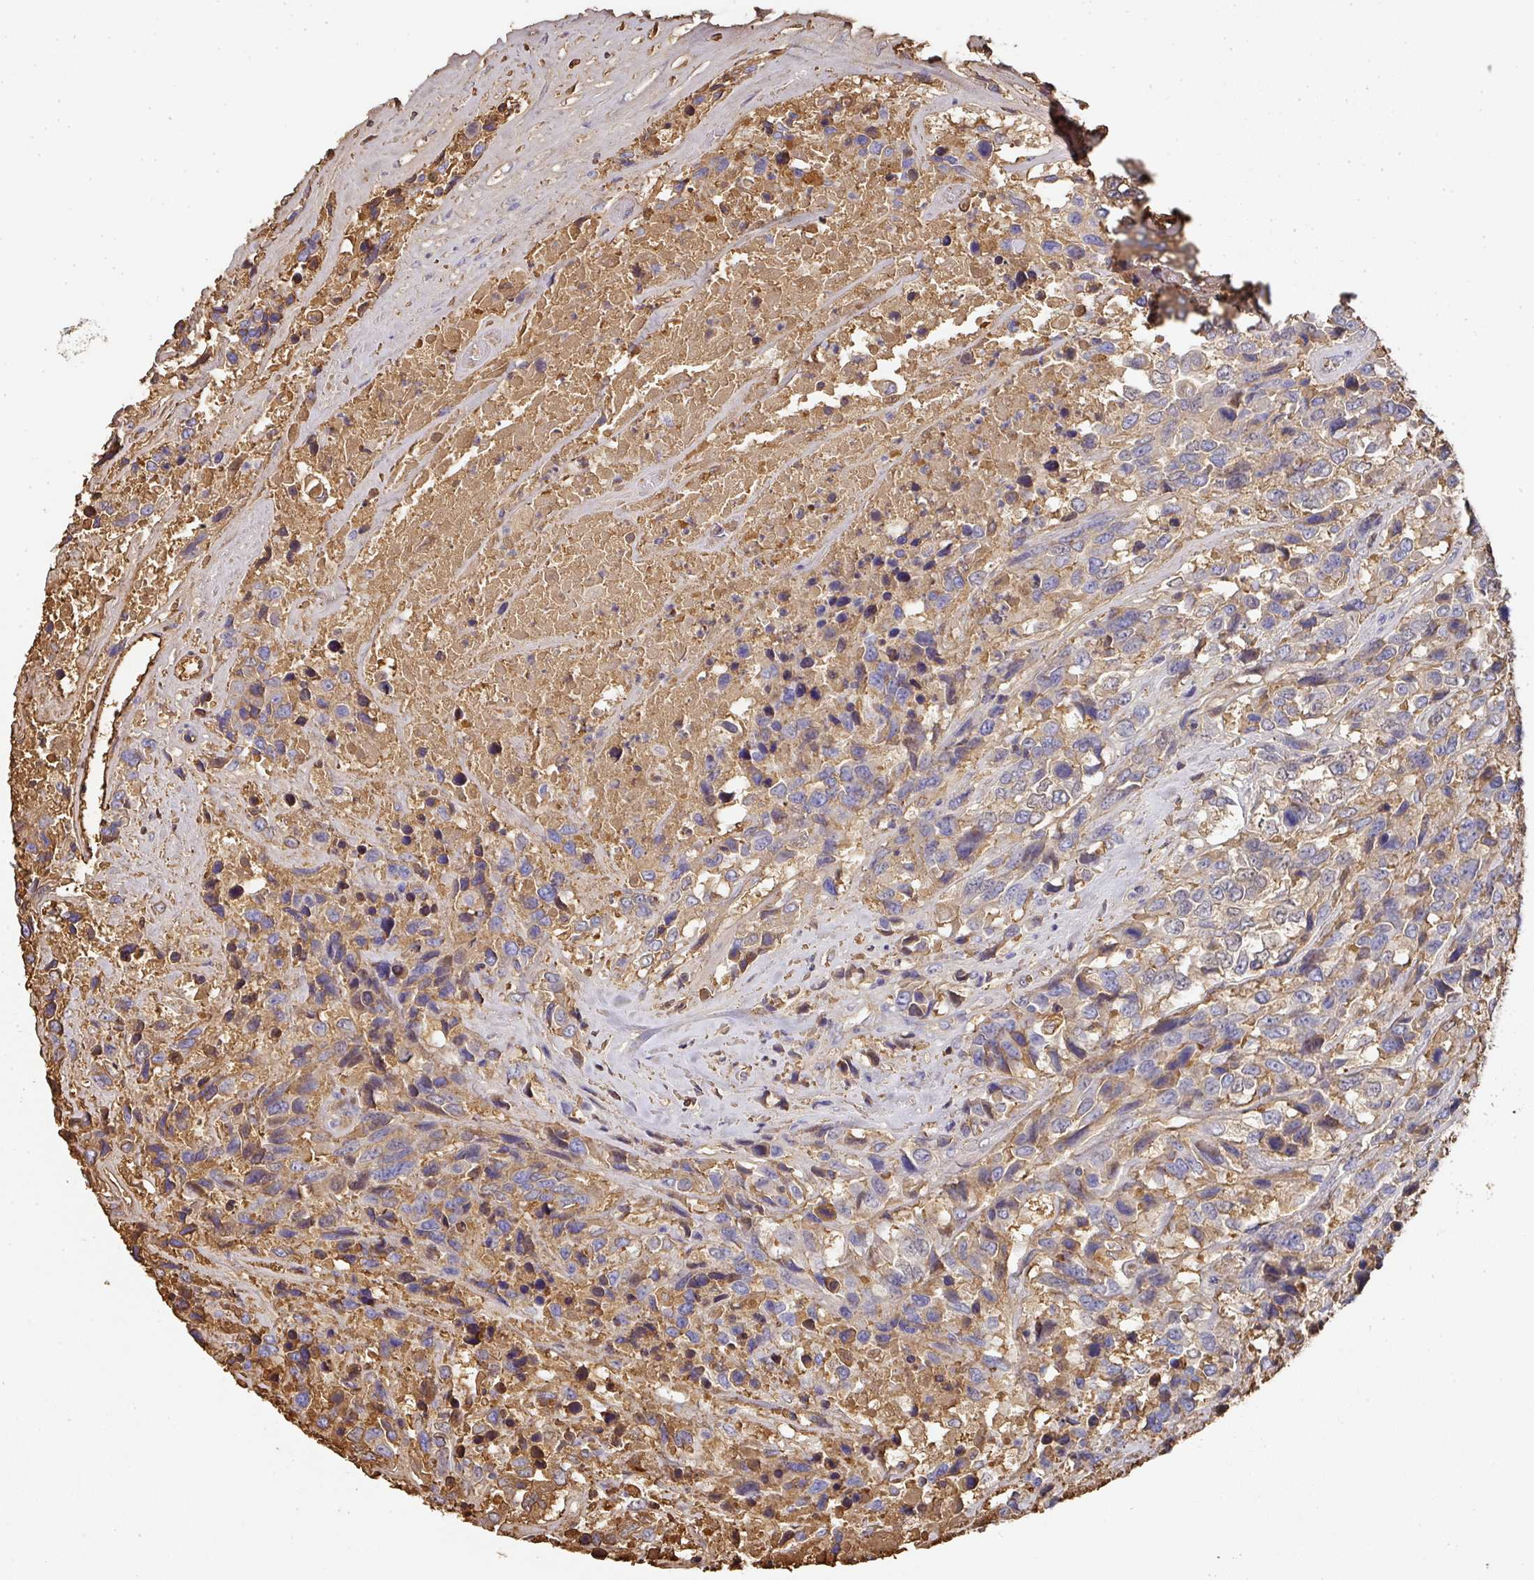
{"staining": {"intensity": "moderate", "quantity": "<25%", "location": "cytoplasmic/membranous"}, "tissue": "urothelial cancer", "cell_type": "Tumor cells", "image_type": "cancer", "snomed": [{"axis": "morphology", "description": "Urothelial carcinoma, High grade"}, {"axis": "topography", "description": "Urinary bladder"}], "caption": "A brown stain shows moderate cytoplasmic/membranous expression of a protein in urothelial cancer tumor cells.", "gene": "ALB", "patient": {"sex": "female", "age": 70}}